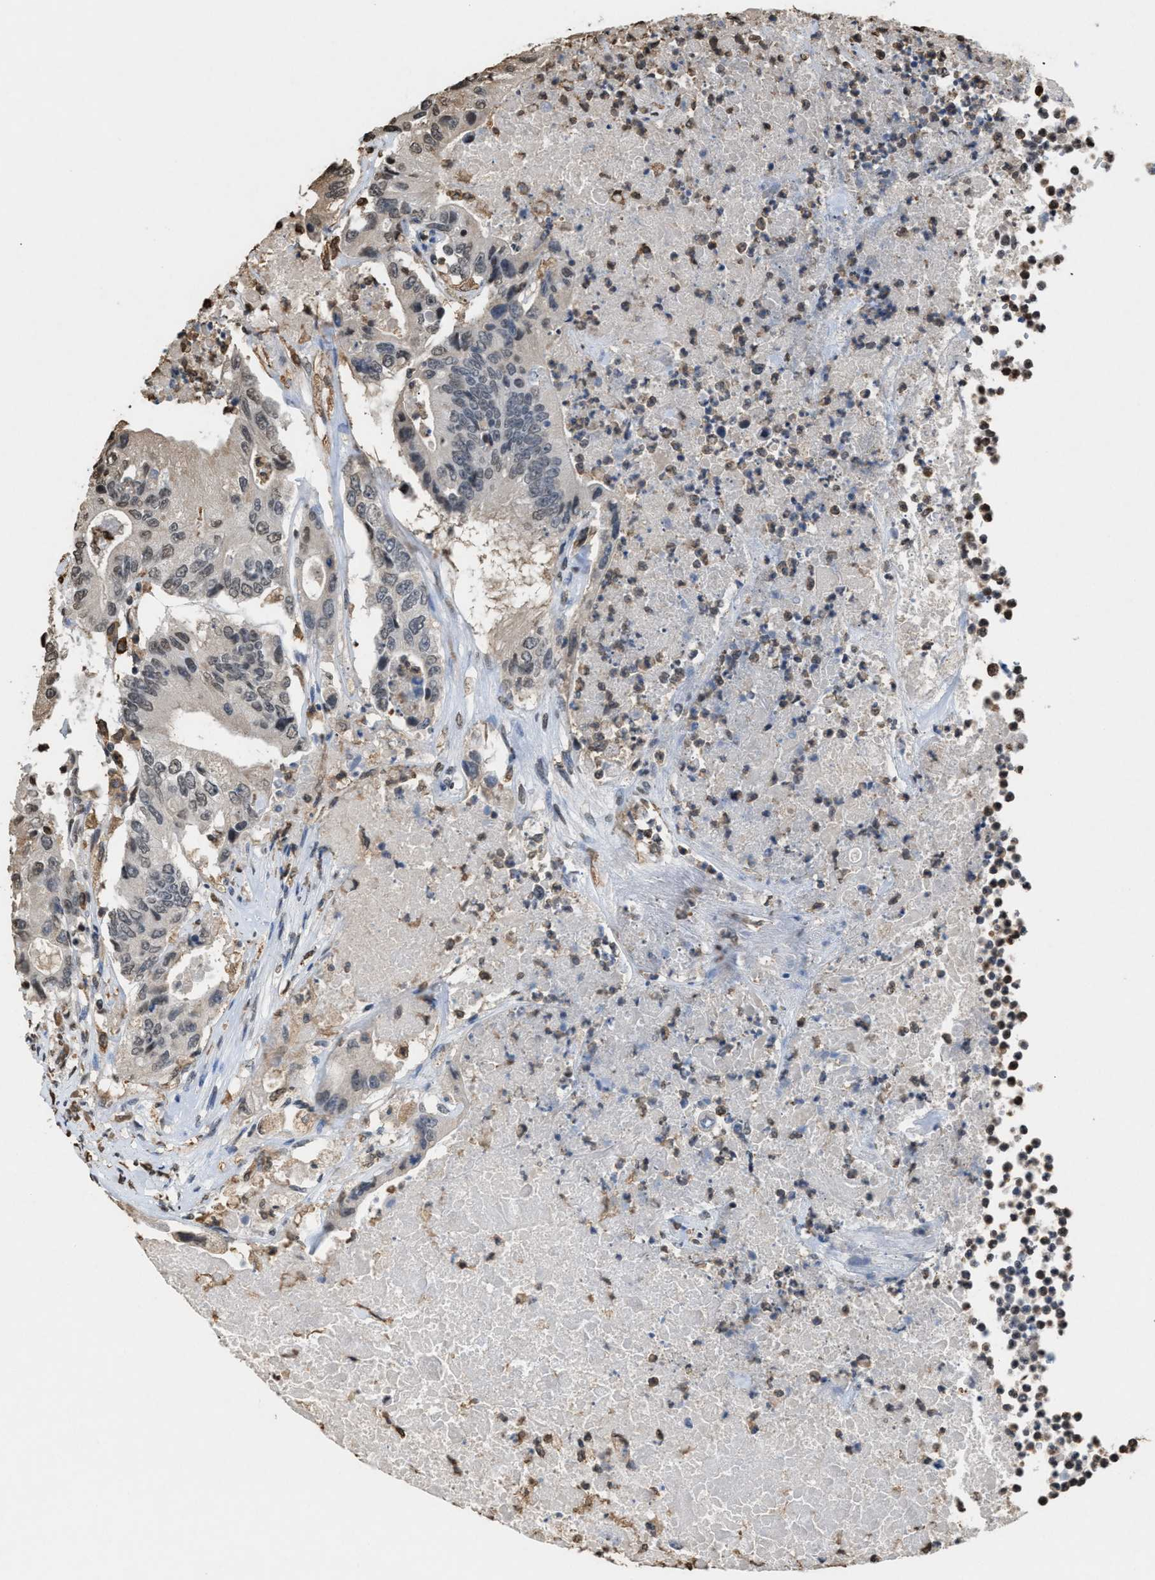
{"staining": {"intensity": "moderate", "quantity": "<25%", "location": "nuclear"}, "tissue": "colorectal cancer", "cell_type": "Tumor cells", "image_type": "cancer", "snomed": [{"axis": "morphology", "description": "Adenocarcinoma, NOS"}, {"axis": "topography", "description": "Colon"}], "caption": "The immunohistochemical stain shows moderate nuclear staining in tumor cells of adenocarcinoma (colorectal) tissue.", "gene": "NUP88", "patient": {"sex": "female", "age": 77}}